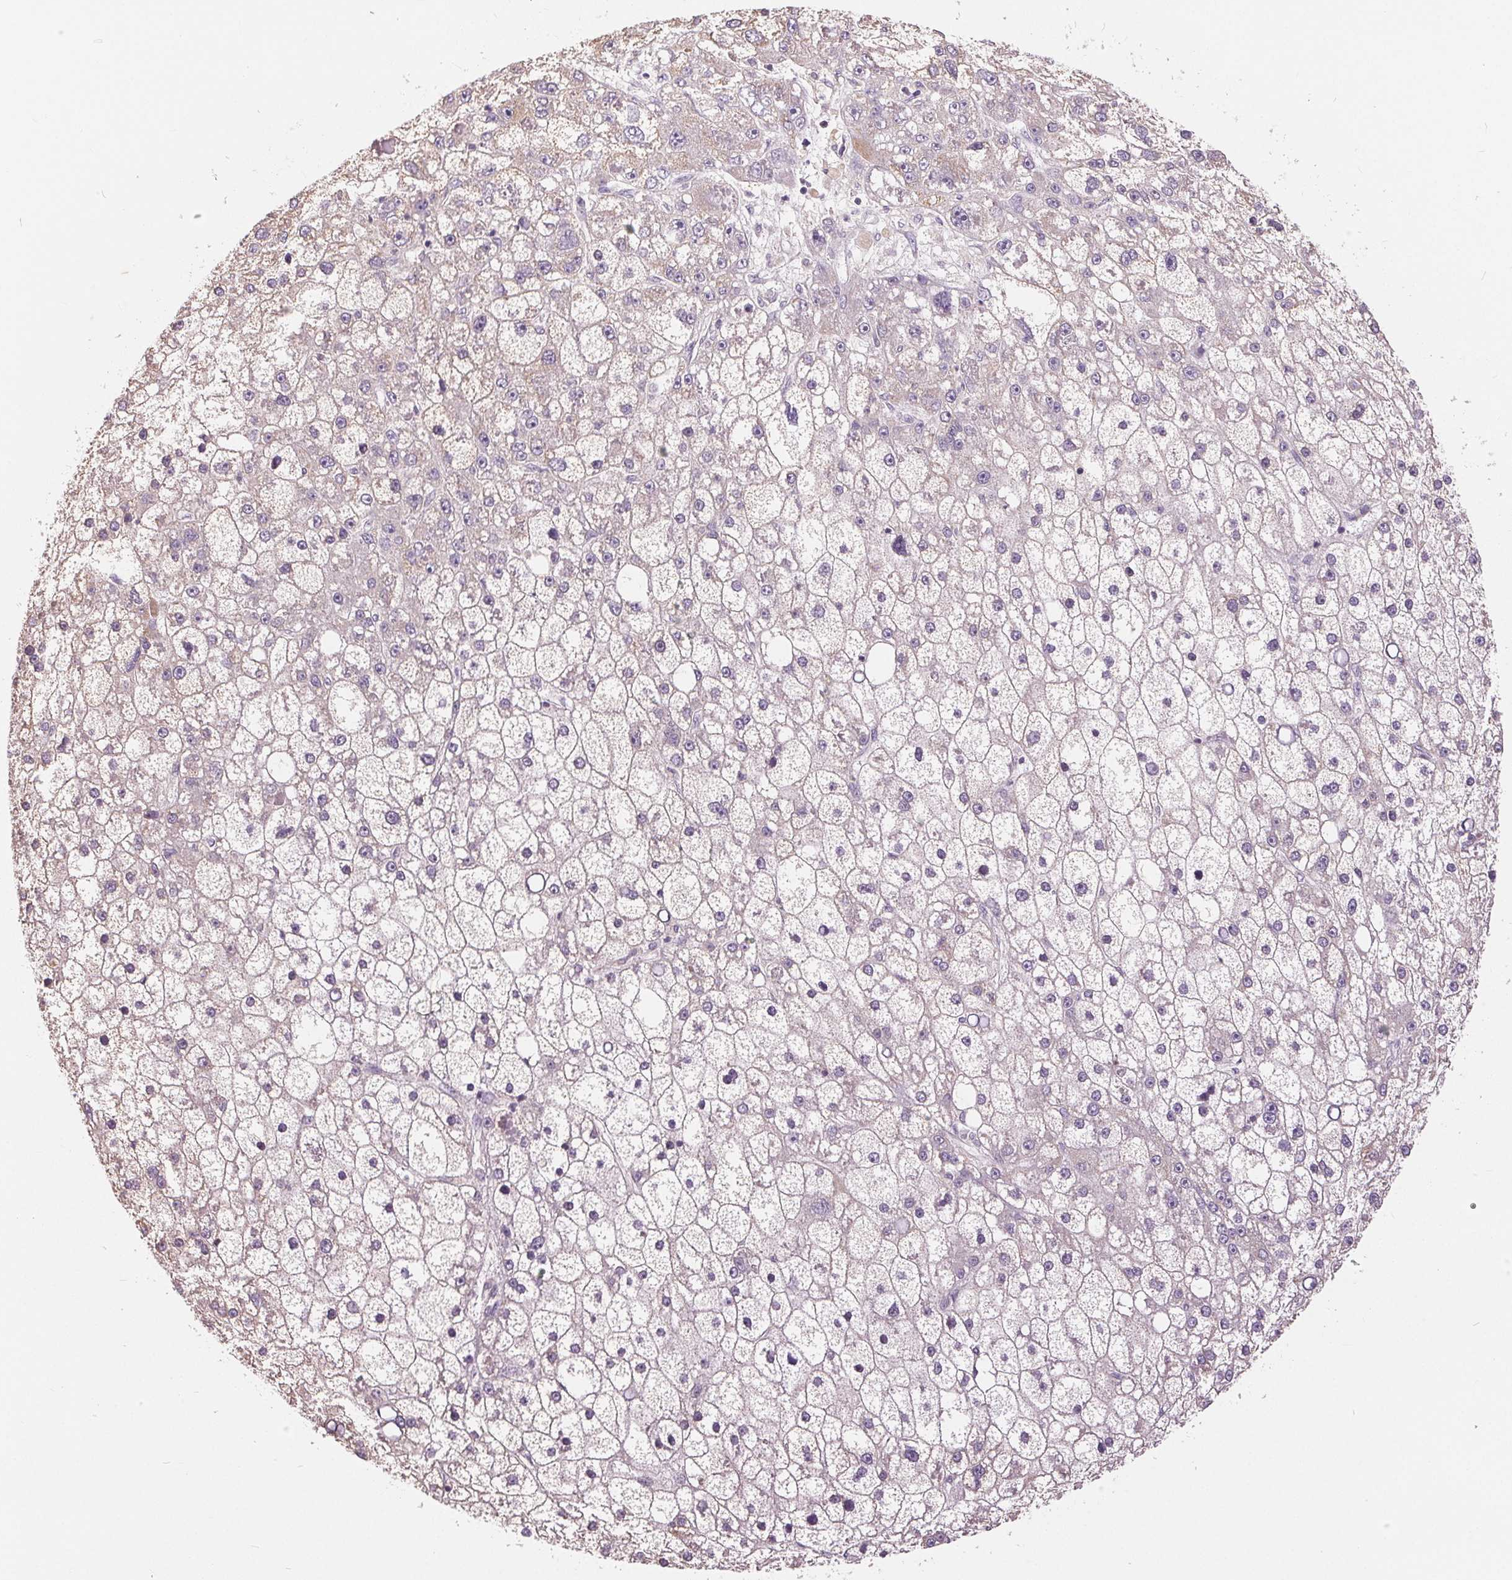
{"staining": {"intensity": "negative", "quantity": "none", "location": "none"}, "tissue": "liver cancer", "cell_type": "Tumor cells", "image_type": "cancer", "snomed": [{"axis": "morphology", "description": "Carcinoma, Hepatocellular, NOS"}, {"axis": "topography", "description": "Liver"}], "caption": "Hepatocellular carcinoma (liver) was stained to show a protein in brown. There is no significant expression in tumor cells.", "gene": "POU2F2", "patient": {"sex": "male", "age": 67}}